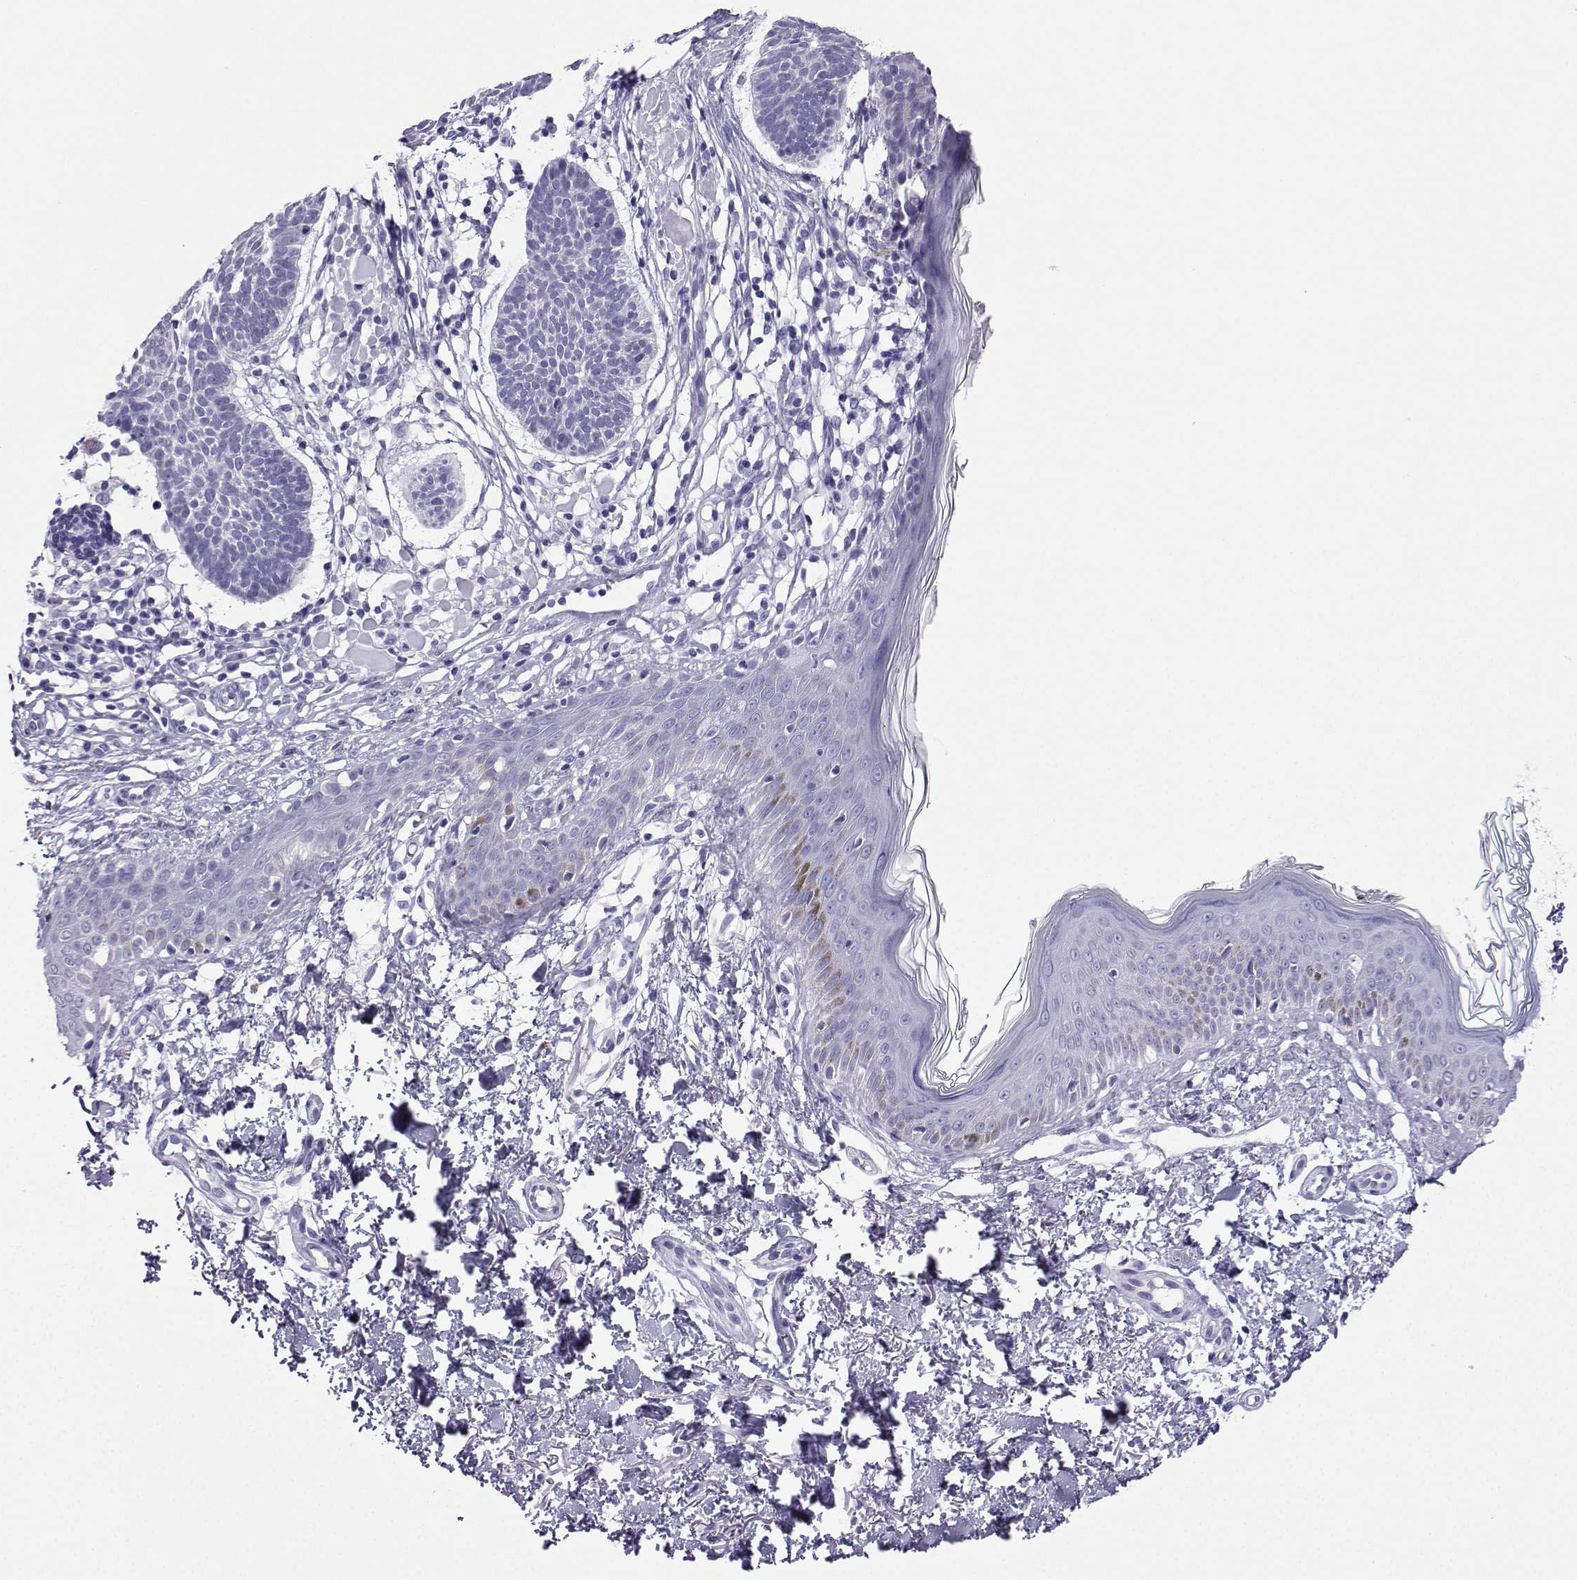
{"staining": {"intensity": "negative", "quantity": "none", "location": "none"}, "tissue": "skin cancer", "cell_type": "Tumor cells", "image_type": "cancer", "snomed": [{"axis": "morphology", "description": "Basal cell carcinoma"}, {"axis": "topography", "description": "Skin"}], "caption": "An immunohistochemistry photomicrograph of skin basal cell carcinoma is shown. There is no staining in tumor cells of skin basal cell carcinoma.", "gene": "CD109", "patient": {"sex": "male", "age": 85}}